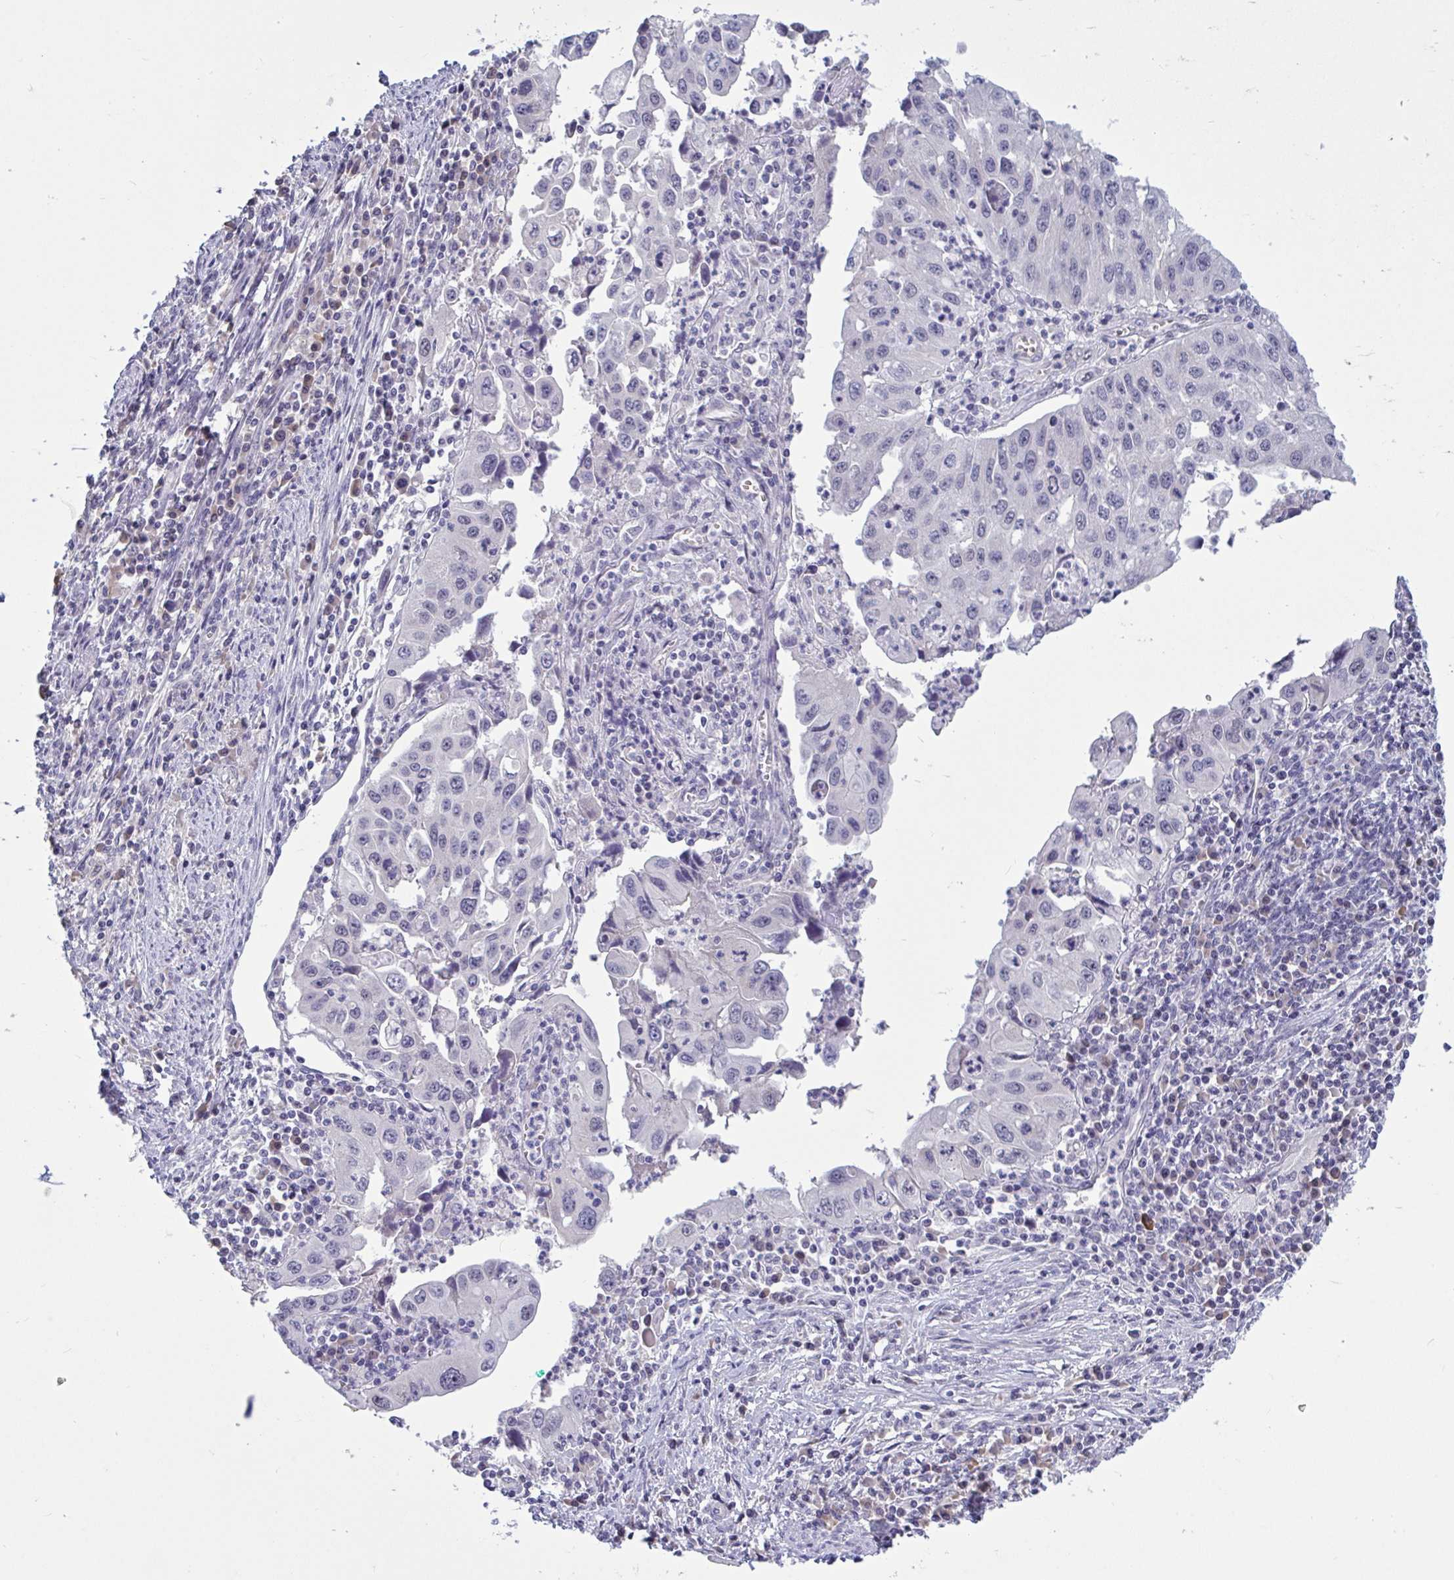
{"staining": {"intensity": "negative", "quantity": "none", "location": "none"}, "tissue": "endometrial cancer", "cell_type": "Tumor cells", "image_type": "cancer", "snomed": [{"axis": "morphology", "description": "Adenocarcinoma, NOS"}, {"axis": "topography", "description": "Uterus"}], "caption": "This is an immunohistochemistry histopathology image of human endometrial cancer. There is no positivity in tumor cells.", "gene": "CNGB3", "patient": {"sex": "female", "age": 62}}